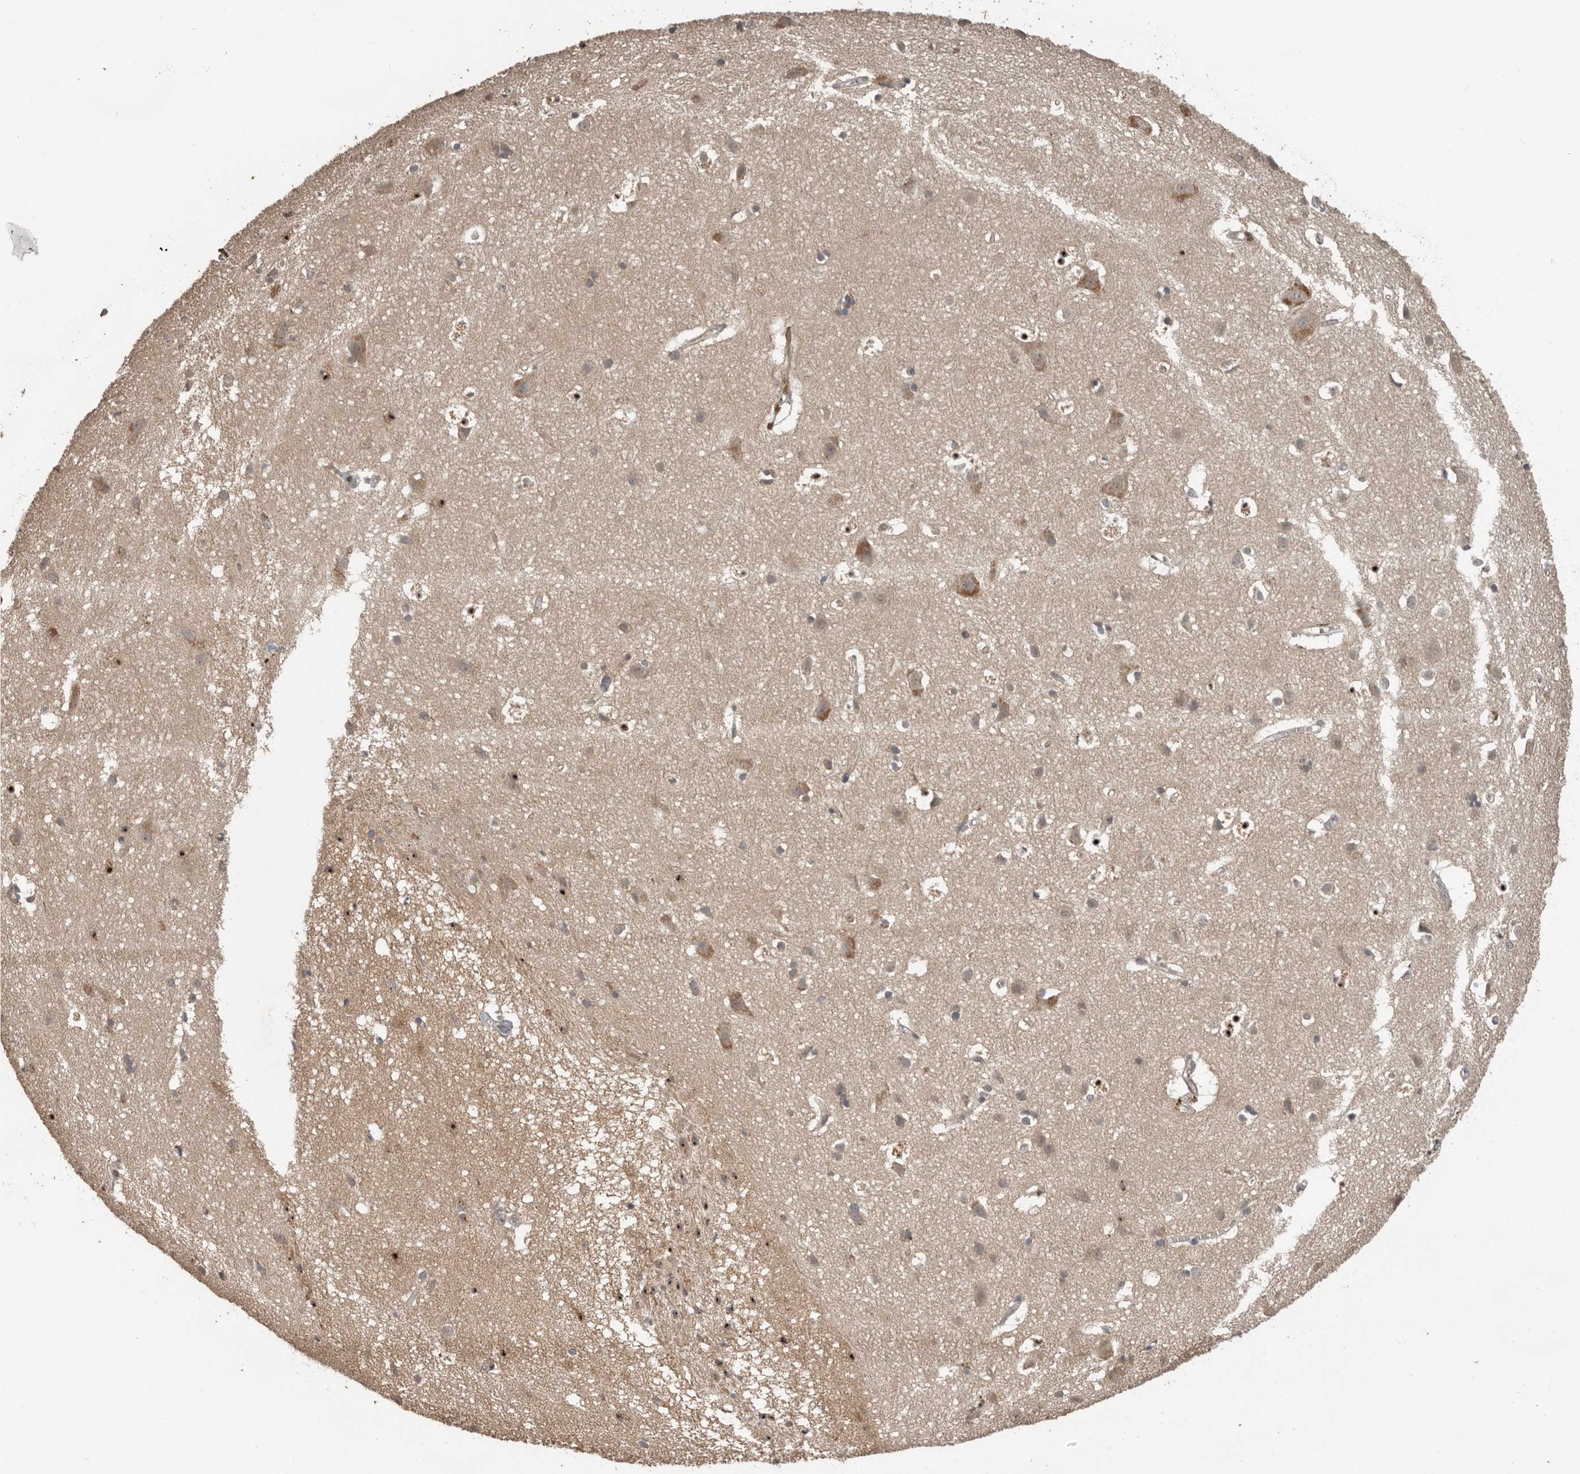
{"staining": {"intensity": "weak", "quantity": "25%-75%", "location": "cytoplasmic/membranous"}, "tissue": "cerebral cortex", "cell_type": "Endothelial cells", "image_type": "normal", "snomed": [{"axis": "morphology", "description": "Normal tissue, NOS"}, {"axis": "topography", "description": "Cerebral cortex"}], "caption": "Cerebral cortex stained with immunohistochemistry shows weak cytoplasmic/membranous expression in about 25%-75% of endothelial cells.", "gene": "CEP350", "patient": {"sex": "male", "age": 54}}